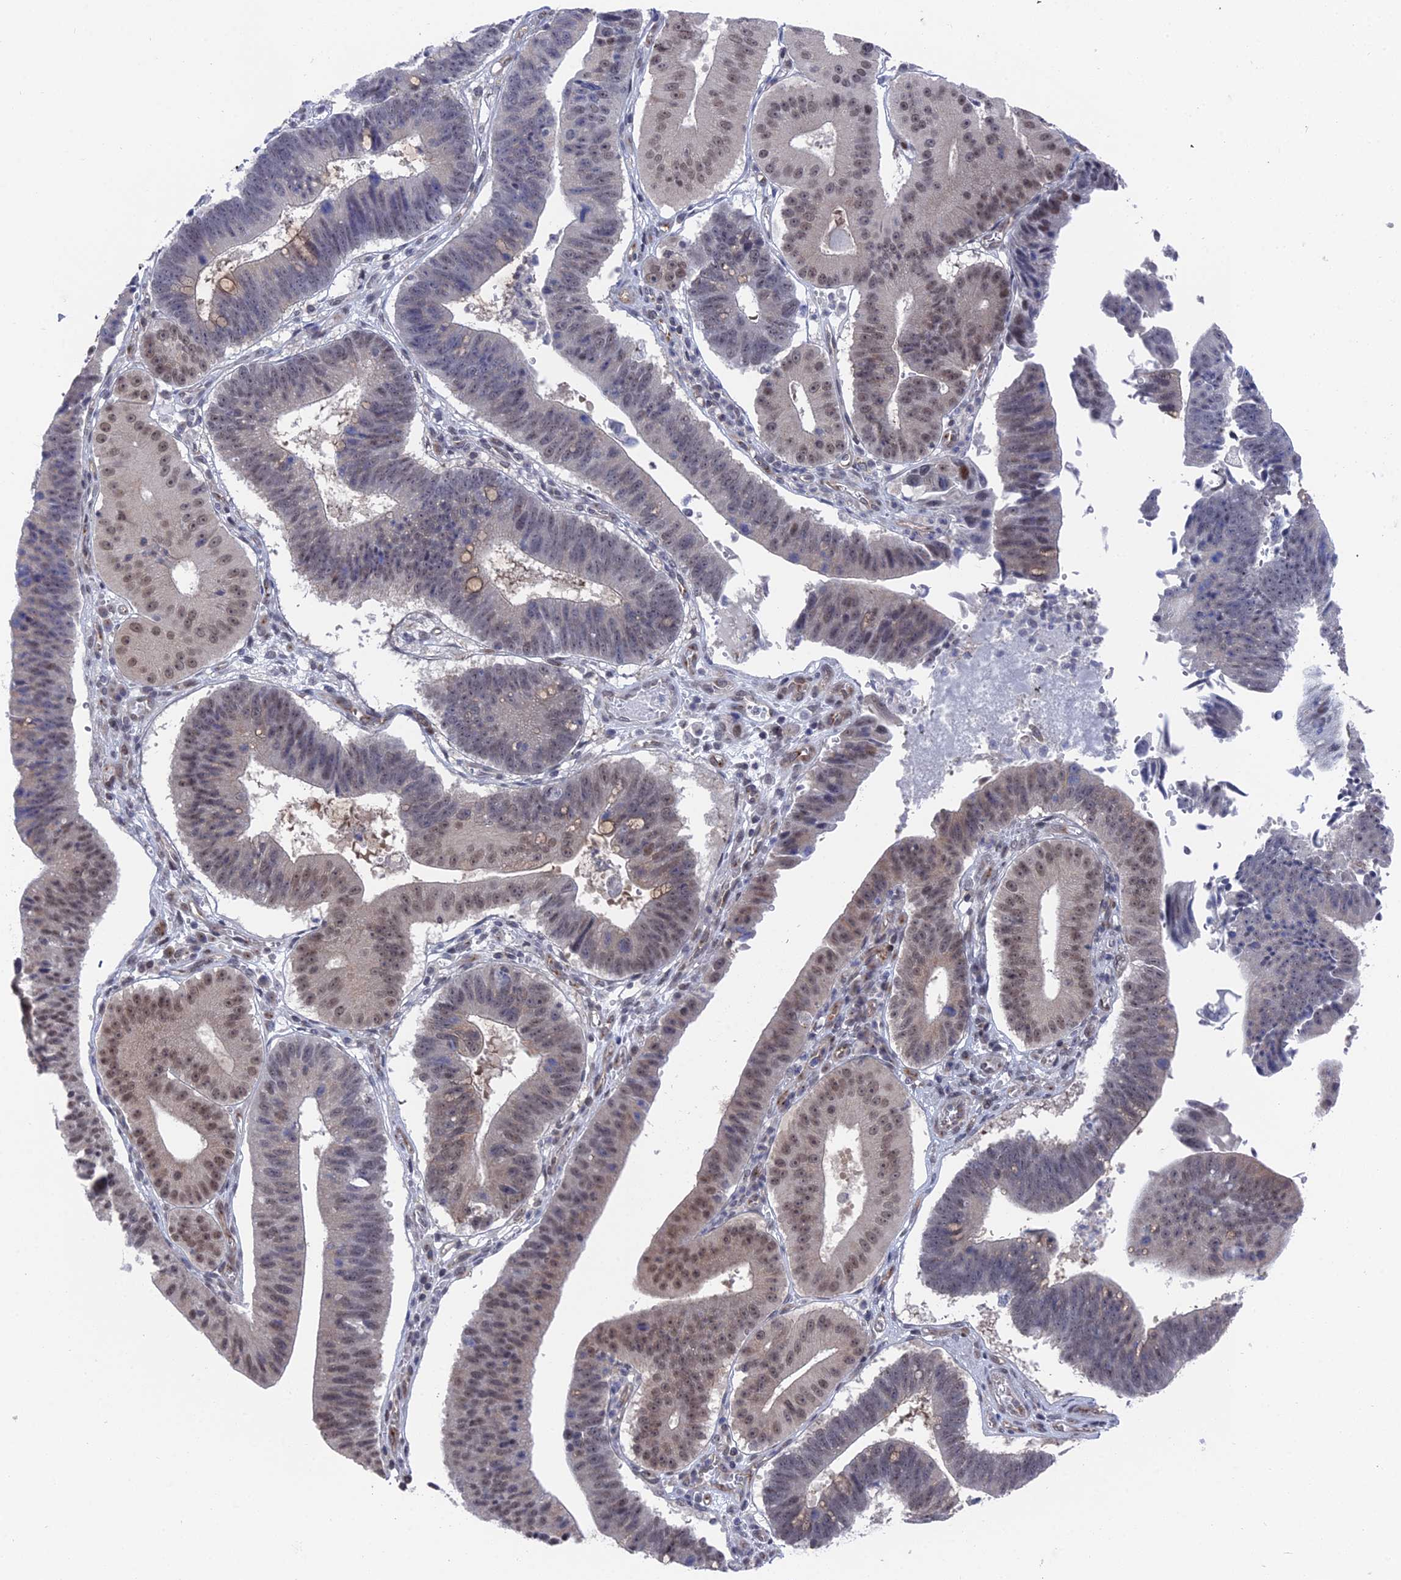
{"staining": {"intensity": "weak", "quantity": ">75%", "location": "nuclear"}, "tissue": "stomach cancer", "cell_type": "Tumor cells", "image_type": "cancer", "snomed": [{"axis": "morphology", "description": "Adenocarcinoma, NOS"}, {"axis": "topography", "description": "Stomach"}], "caption": "Immunohistochemical staining of adenocarcinoma (stomach) displays low levels of weak nuclear protein positivity in approximately >75% of tumor cells. The staining was performed using DAB (3,3'-diaminobenzidine) to visualize the protein expression in brown, while the nuclei were stained in blue with hematoxylin (Magnification: 20x).", "gene": "FHIP2A", "patient": {"sex": "male", "age": 59}}